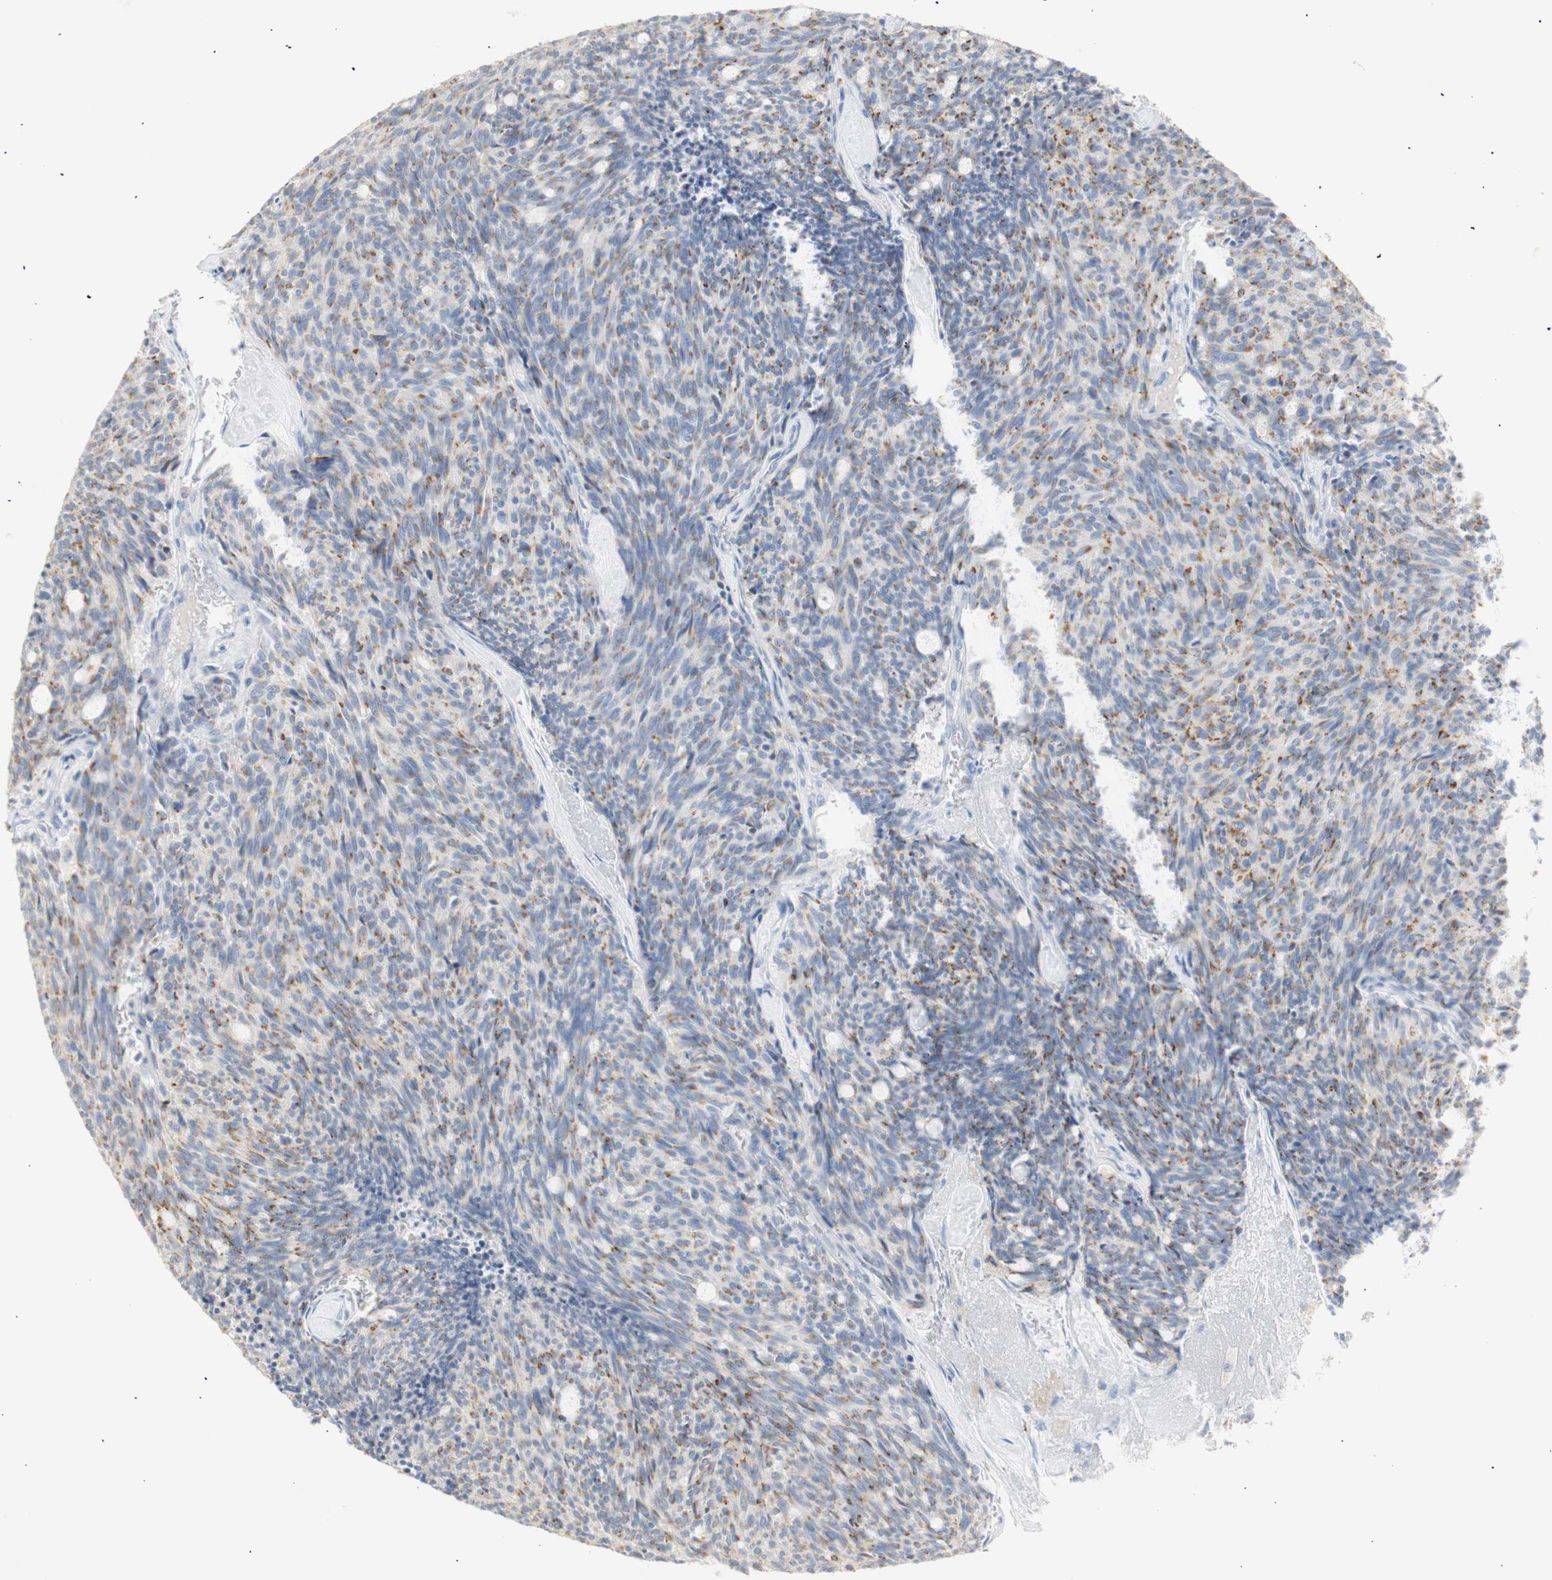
{"staining": {"intensity": "moderate", "quantity": "25%-75%", "location": "cytoplasmic/membranous"}, "tissue": "carcinoid", "cell_type": "Tumor cells", "image_type": "cancer", "snomed": [{"axis": "morphology", "description": "Carcinoid, malignant, NOS"}, {"axis": "topography", "description": "Pancreas"}], "caption": "Carcinoid tissue displays moderate cytoplasmic/membranous staining in about 25%-75% of tumor cells", "gene": "B4GALNT3", "patient": {"sex": "female", "age": 54}}